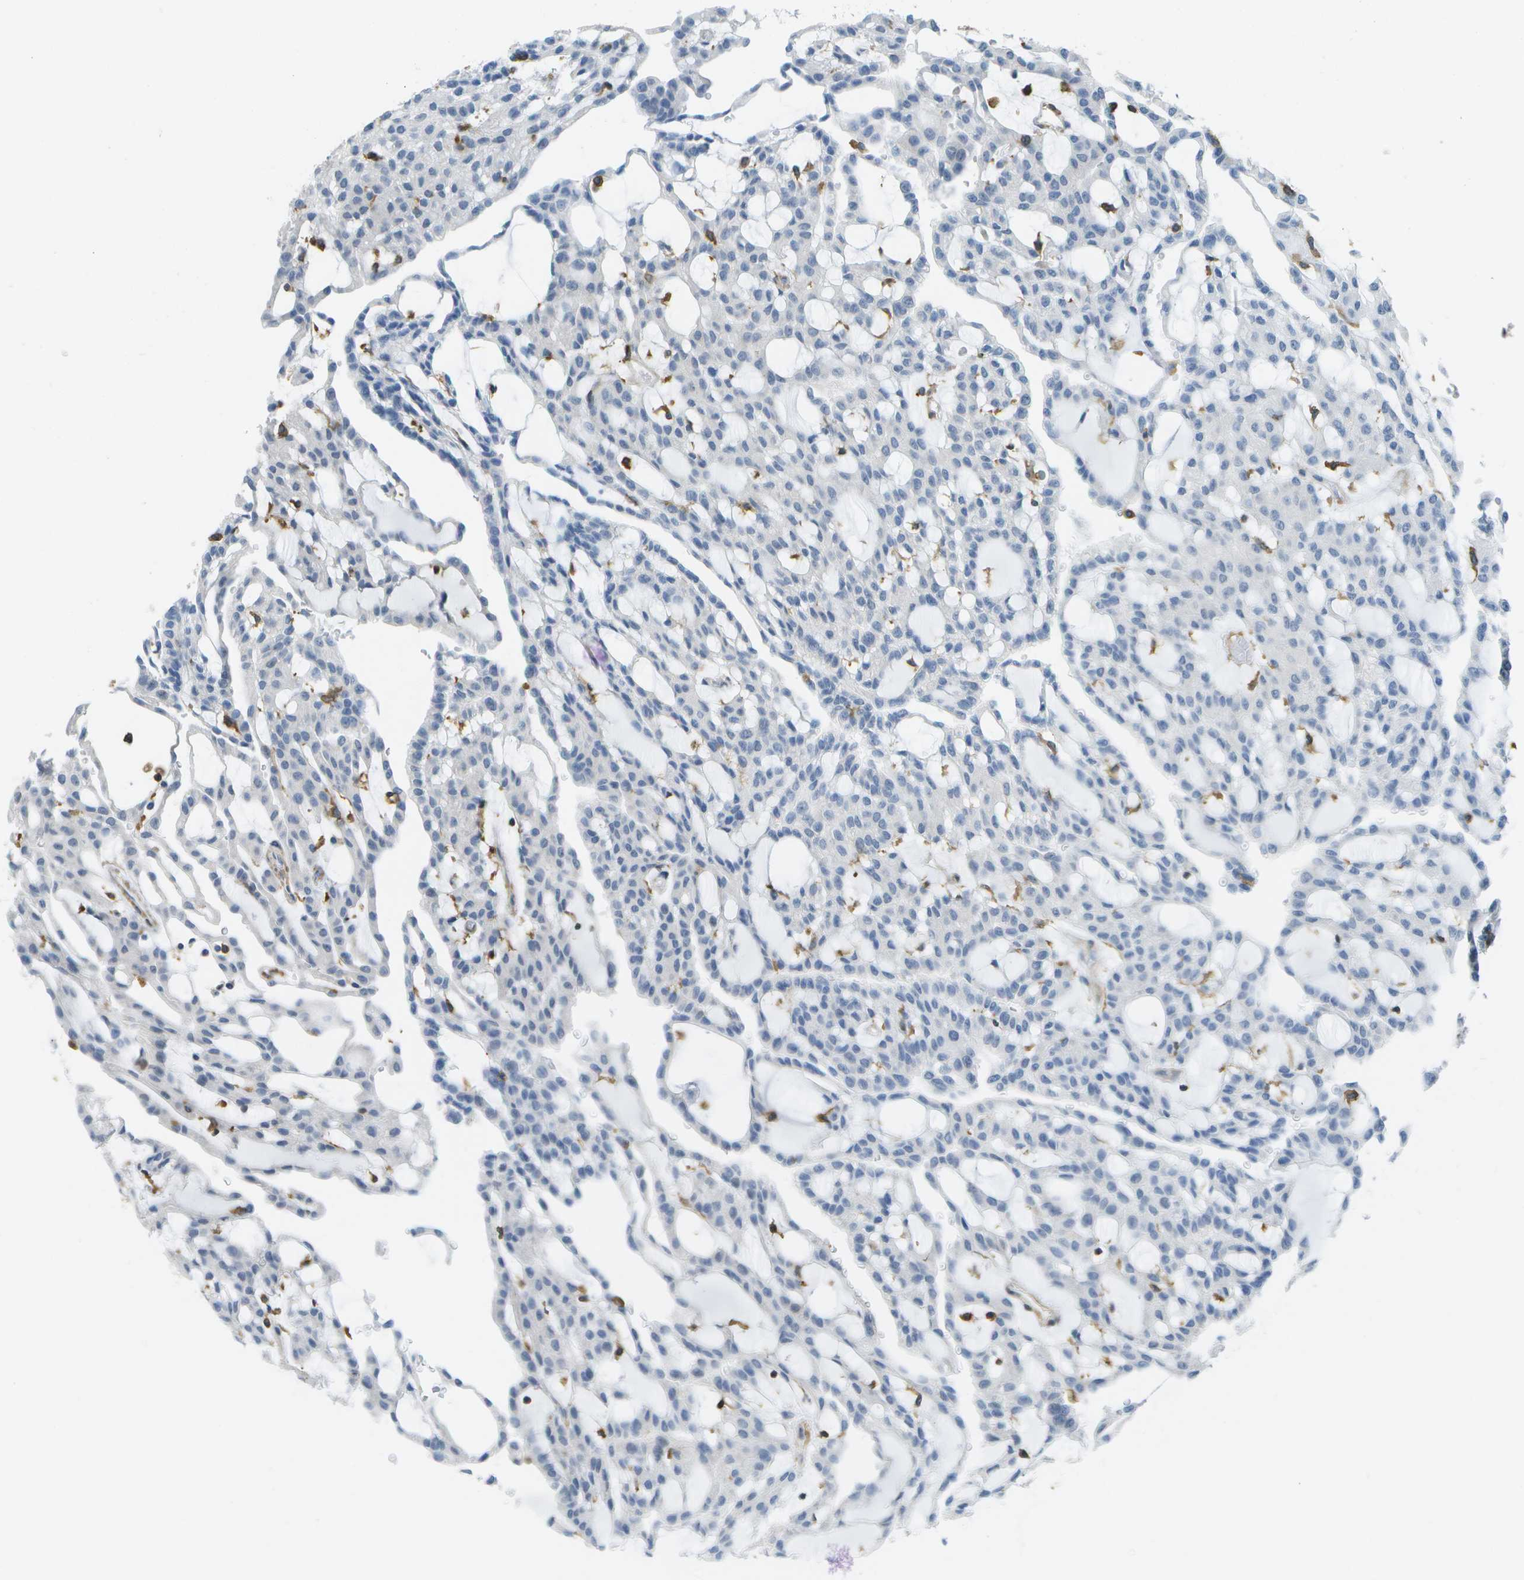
{"staining": {"intensity": "negative", "quantity": "none", "location": "none"}, "tissue": "renal cancer", "cell_type": "Tumor cells", "image_type": "cancer", "snomed": [{"axis": "morphology", "description": "Adenocarcinoma, NOS"}, {"axis": "topography", "description": "Kidney"}], "caption": "High magnification brightfield microscopy of renal cancer stained with DAB (brown) and counterstained with hematoxylin (blue): tumor cells show no significant expression.", "gene": "RCSD1", "patient": {"sex": "male", "age": 63}}